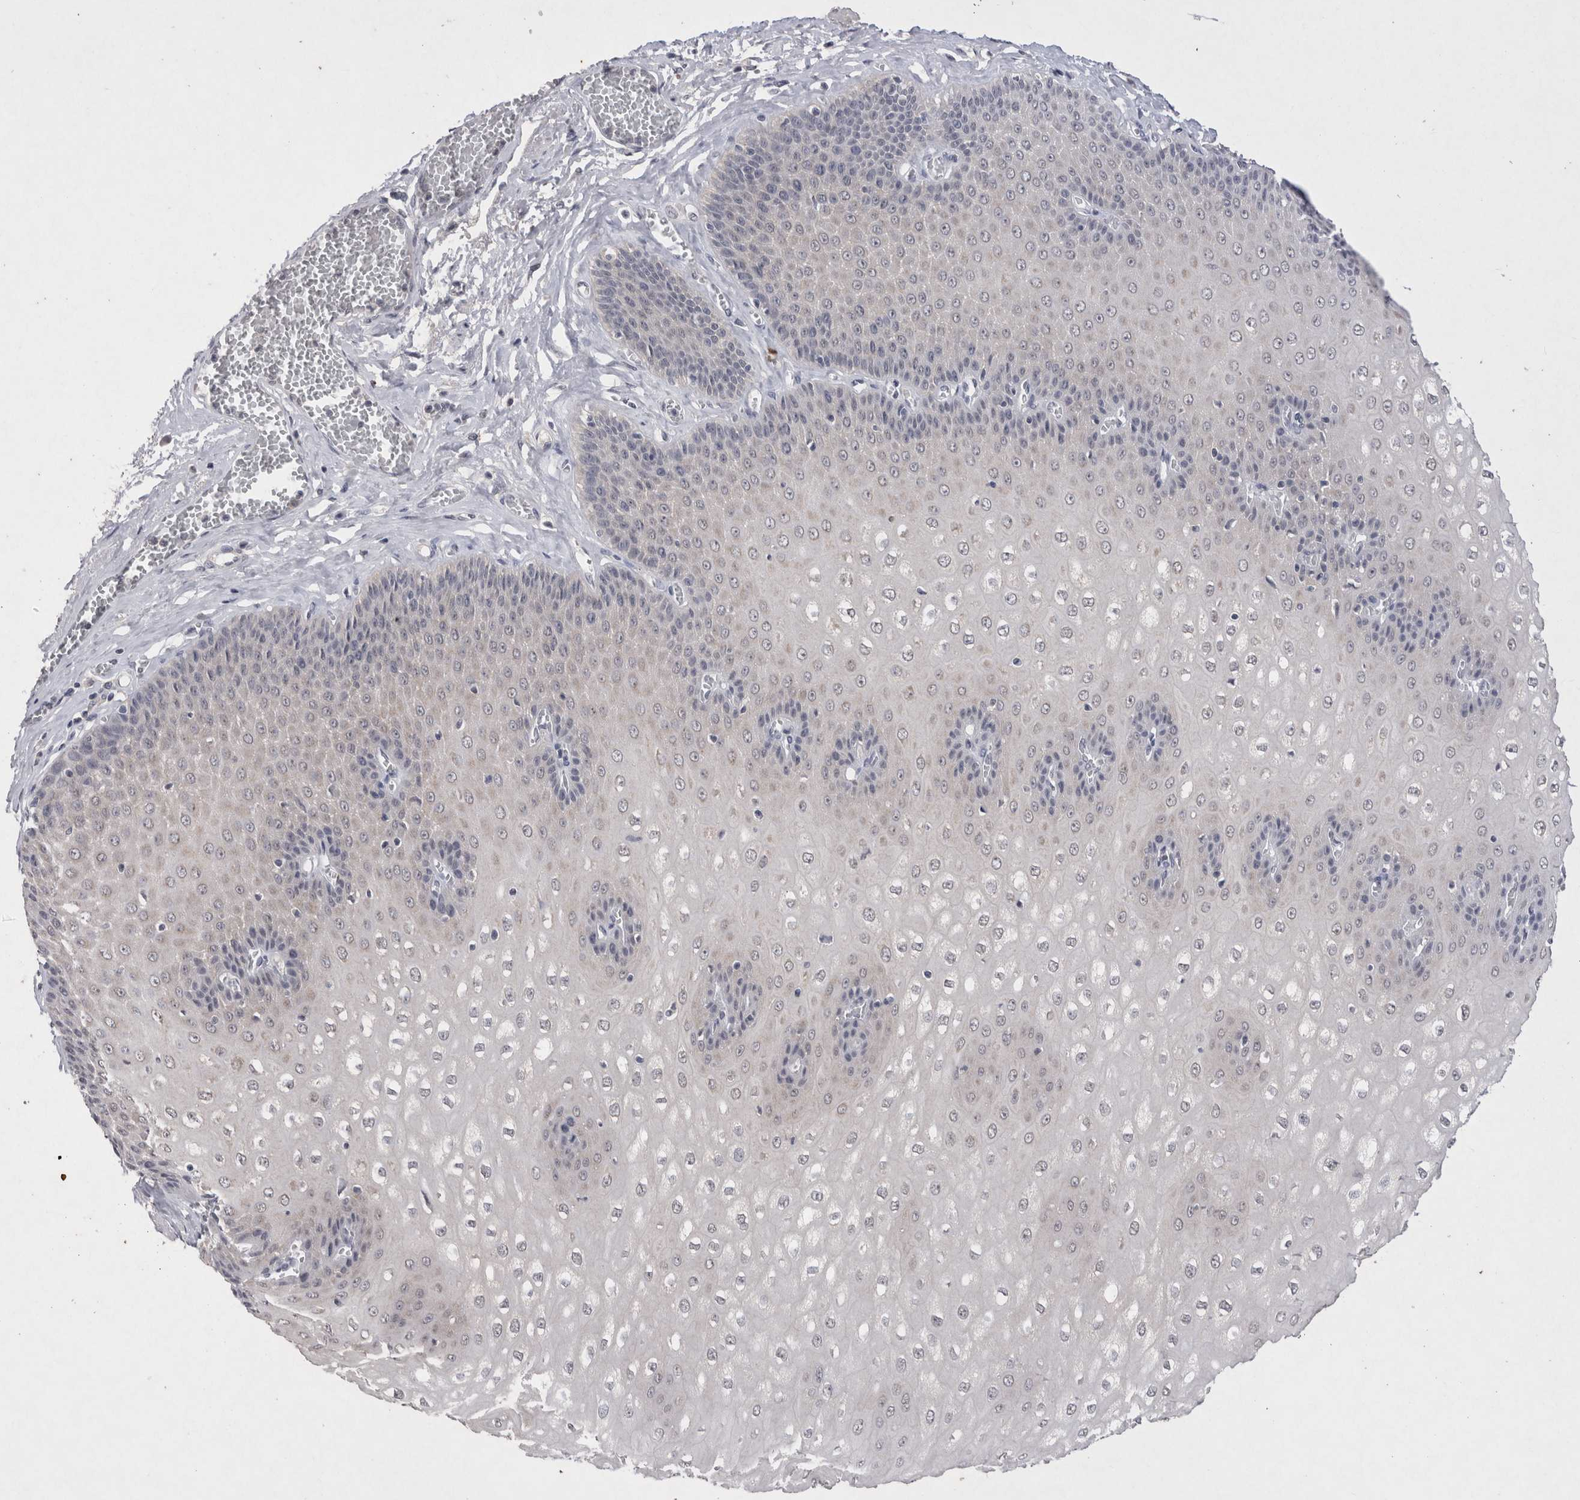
{"staining": {"intensity": "weak", "quantity": "25%-75%", "location": "cytoplasmic/membranous"}, "tissue": "esophagus", "cell_type": "Squamous epithelial cells", "image_type": "normal", "snomed": [{"axis": "morphology", "description": "Normal tissue, NOS"}, {"axis": "topography", "description": "Esophagus"}], "caption": "A histopathology image of esophagus stained for a protein demonstrates weak cytoplasmic/membranous brown staining in squamous epithelial cells. (DAB IHC, brown staining for protein, blue staining for nuclei).", "gene": "RASSF3", "patient": {"sex": "male", "age": 60}}